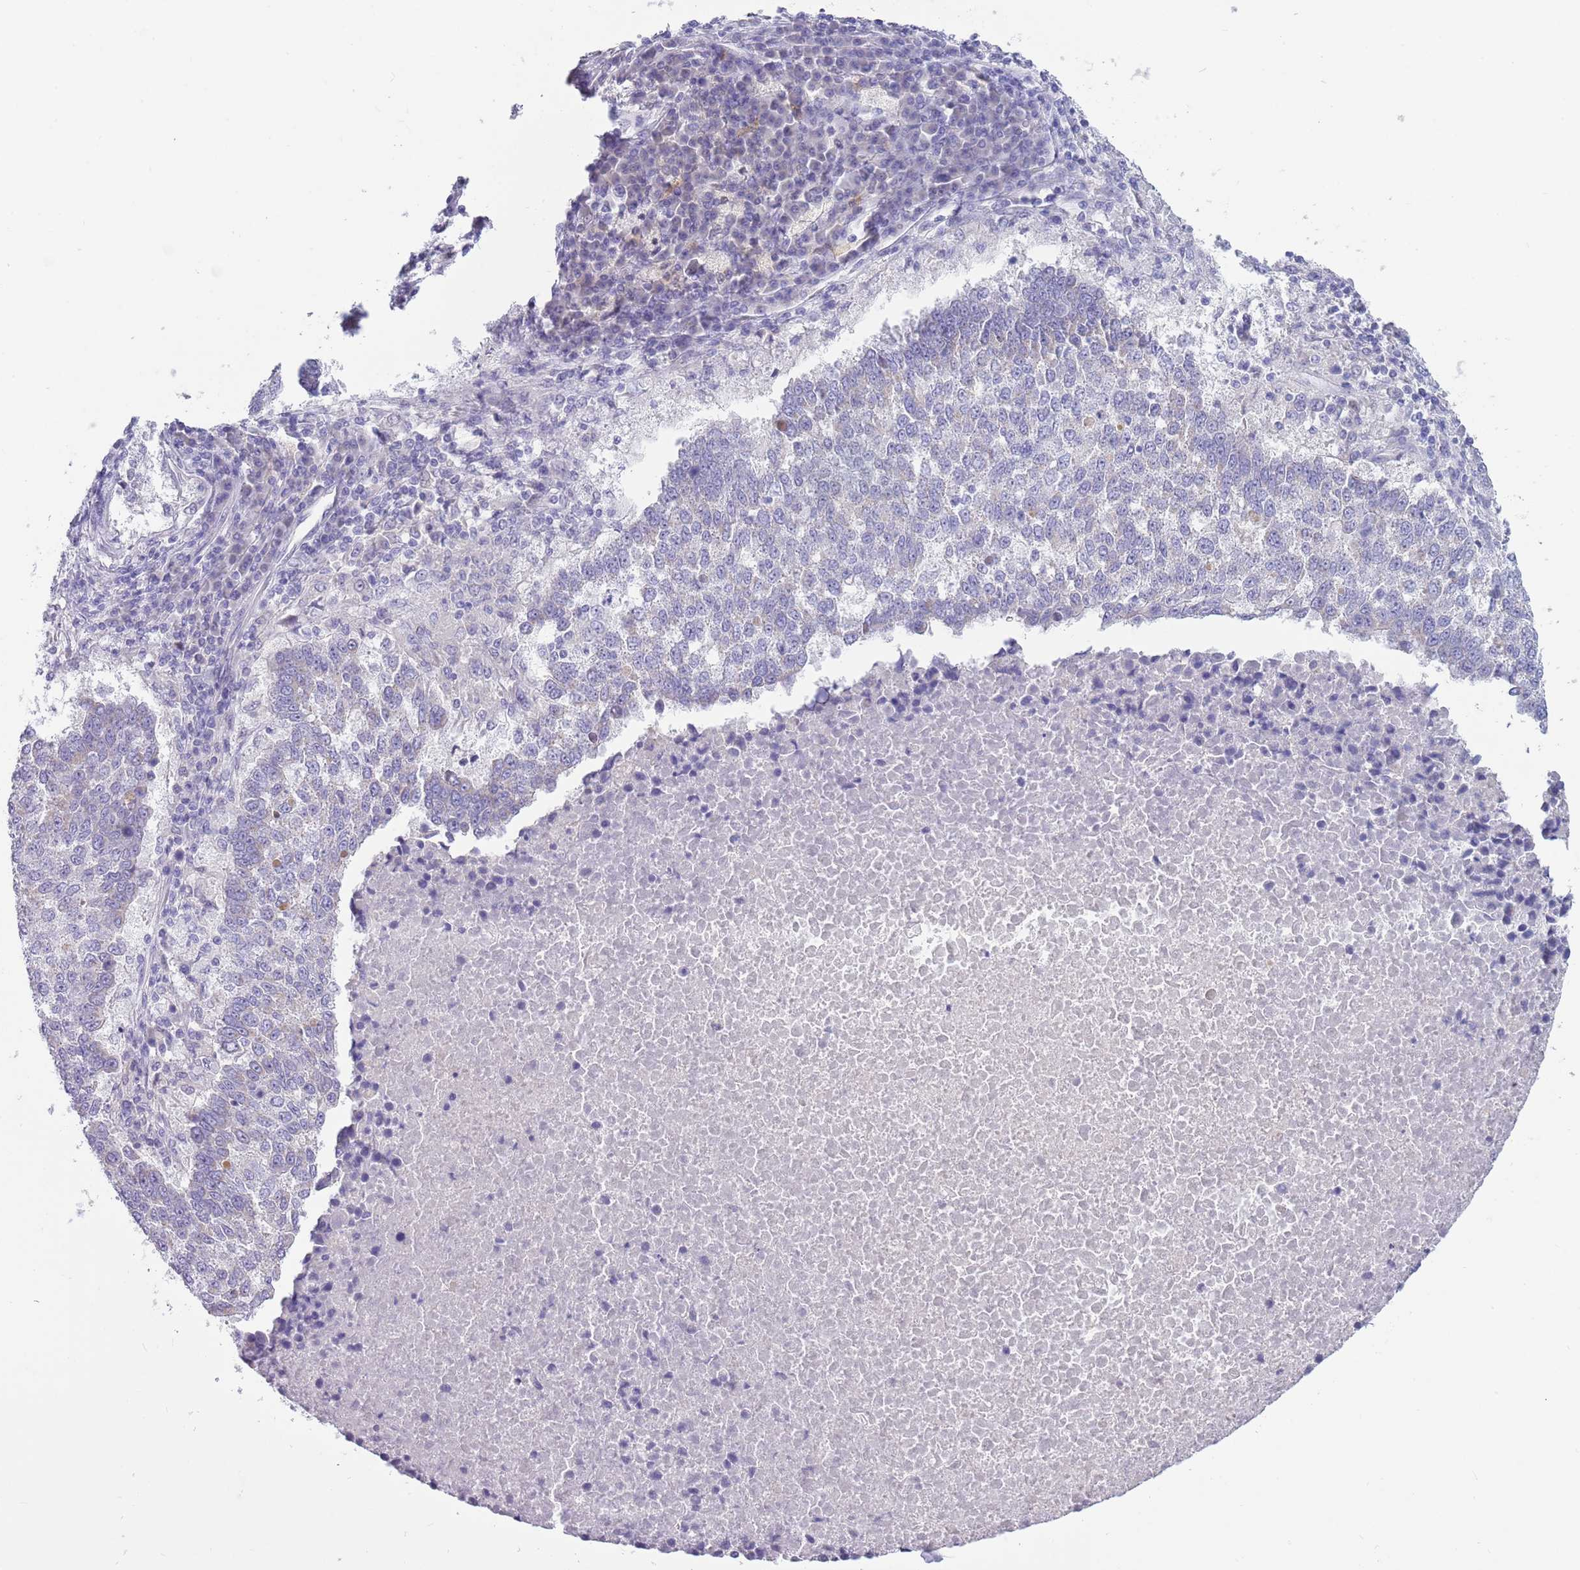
{"staining": {"intensity": "negative", "quantity": "none", "location": "none"}, "tissue": "lung cancer", "cell_type": "Tumor cells", "image_type": "cancer", "snomed": [{"axis": "morphology", "description": "Squamous cell carcinoma, NOS"}, {"axis": "topography", "description": "Lung"}], "caption": "Human lung cancer (squamous cell carcinoma) stained for a protein using immunohistochemistry (IHC) displays no staining in tumor cells.", "gene": "DDHD1", "patient": {"sex": "male", "age": 73}}